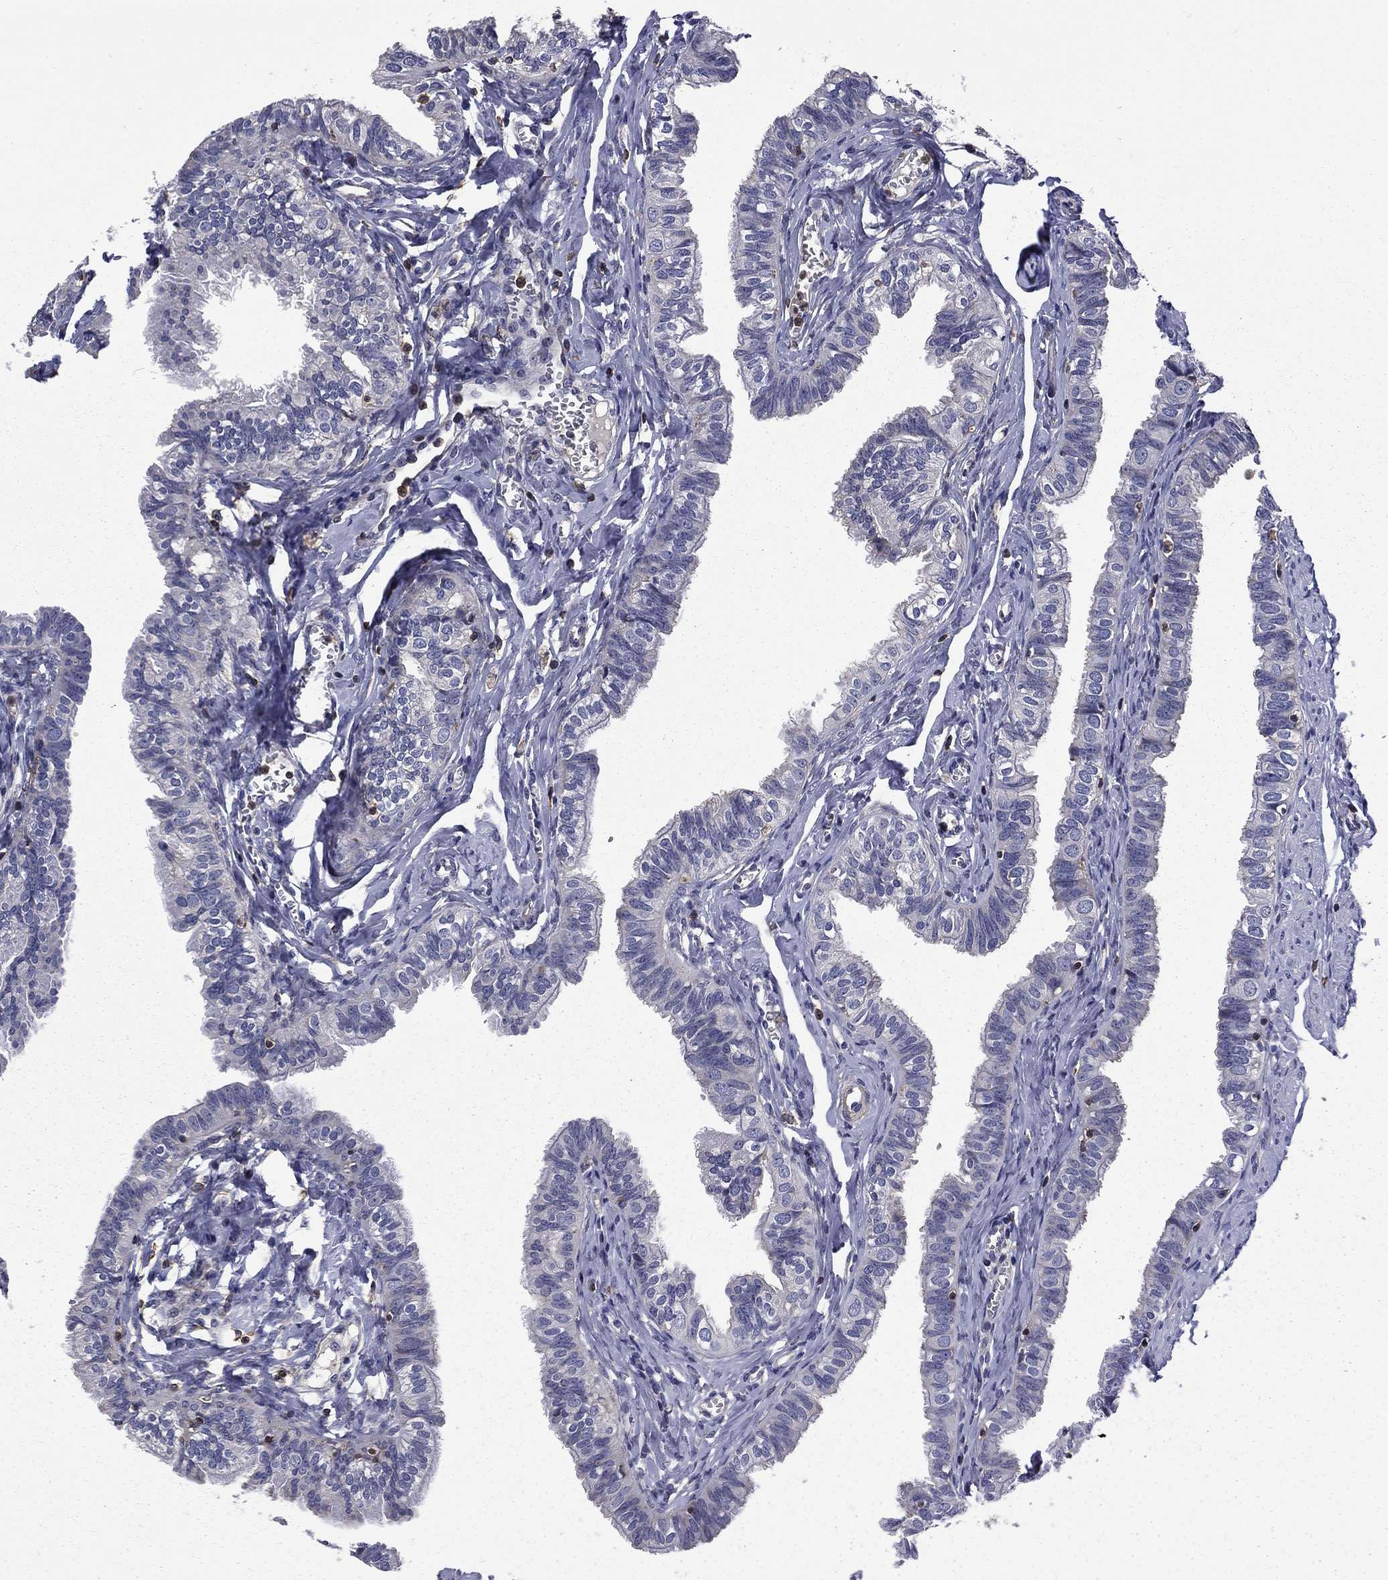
{"staining": {"intensity": "negative", "quantity": "none", "location": "none"}, "tissue": "fallopian tube", "cell_type": "Glandular cells", "image_type": "normal", "snomed": [{"axis": "morphology", "description": "Normal tissue, NOS"}, {"axis": "topography", "description": "Fallopian tube"}], "caption": "Immunohistochemistry histopathology image of unremarkable fallopian tube: human fallopian tube stained with DAB reveals no significant protein expression in glandular cells.", "gene": "ARHGAP45", "patient": {"sex": "female", "age": 54}}